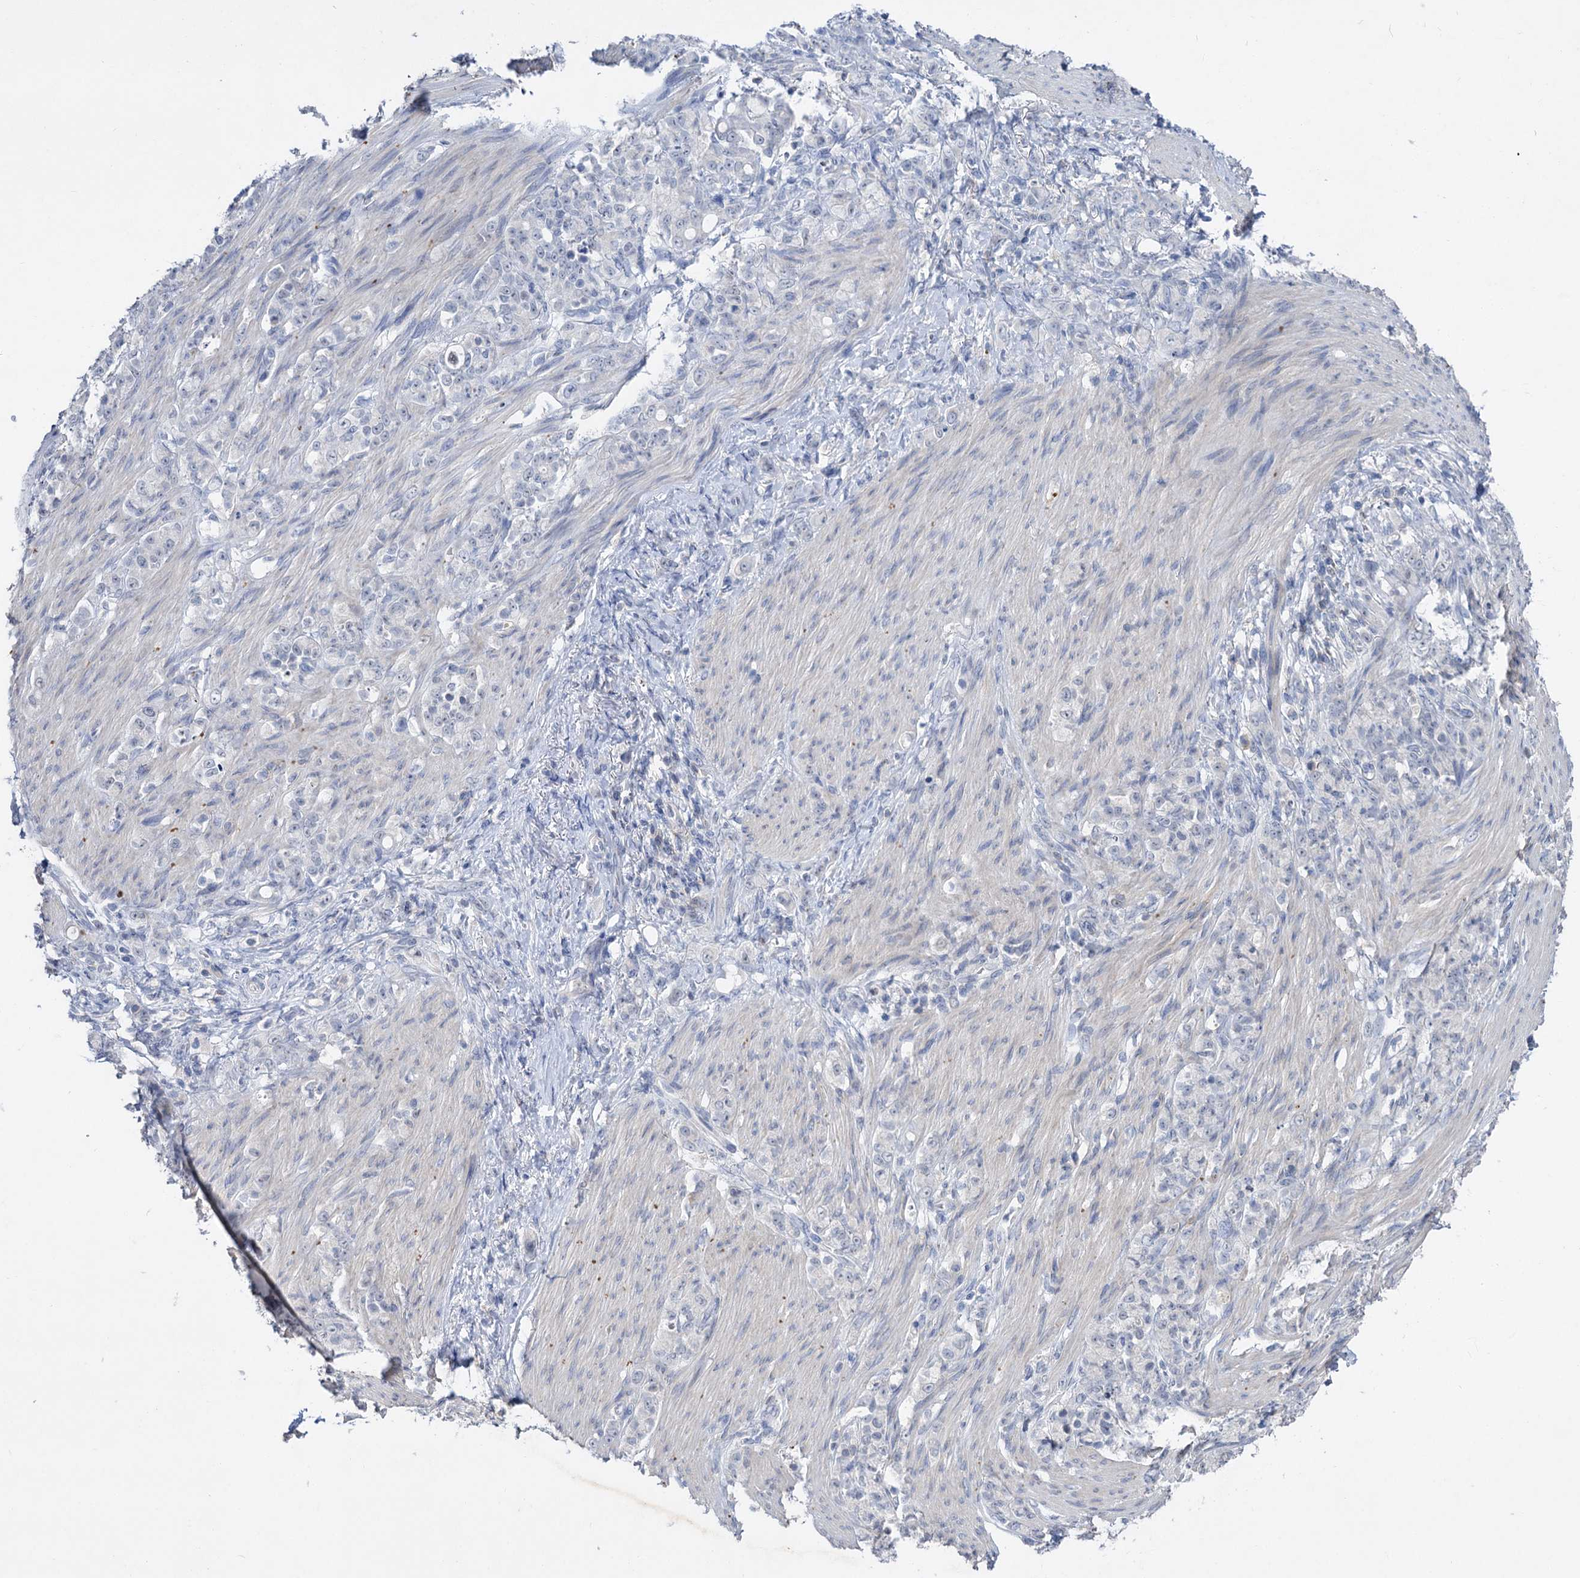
{"staining": {"intensity": "negative", "quantity": "none", "location": "none"}, "tissue": "stomach cancer", "cell_type": "Tumor cells", "image_type": "cancer", "snomed": [{"axis": "morphology", "description": "Adenocarcinoma, NOS"}, {"axis": "topography", "description": "Stomach"}], "caption": "Micrograph shows no protein expression in tumor cells of stomach cancer tissue.", "gene": "ATP4A", "patient": {"sex": "female", "age": 79}}